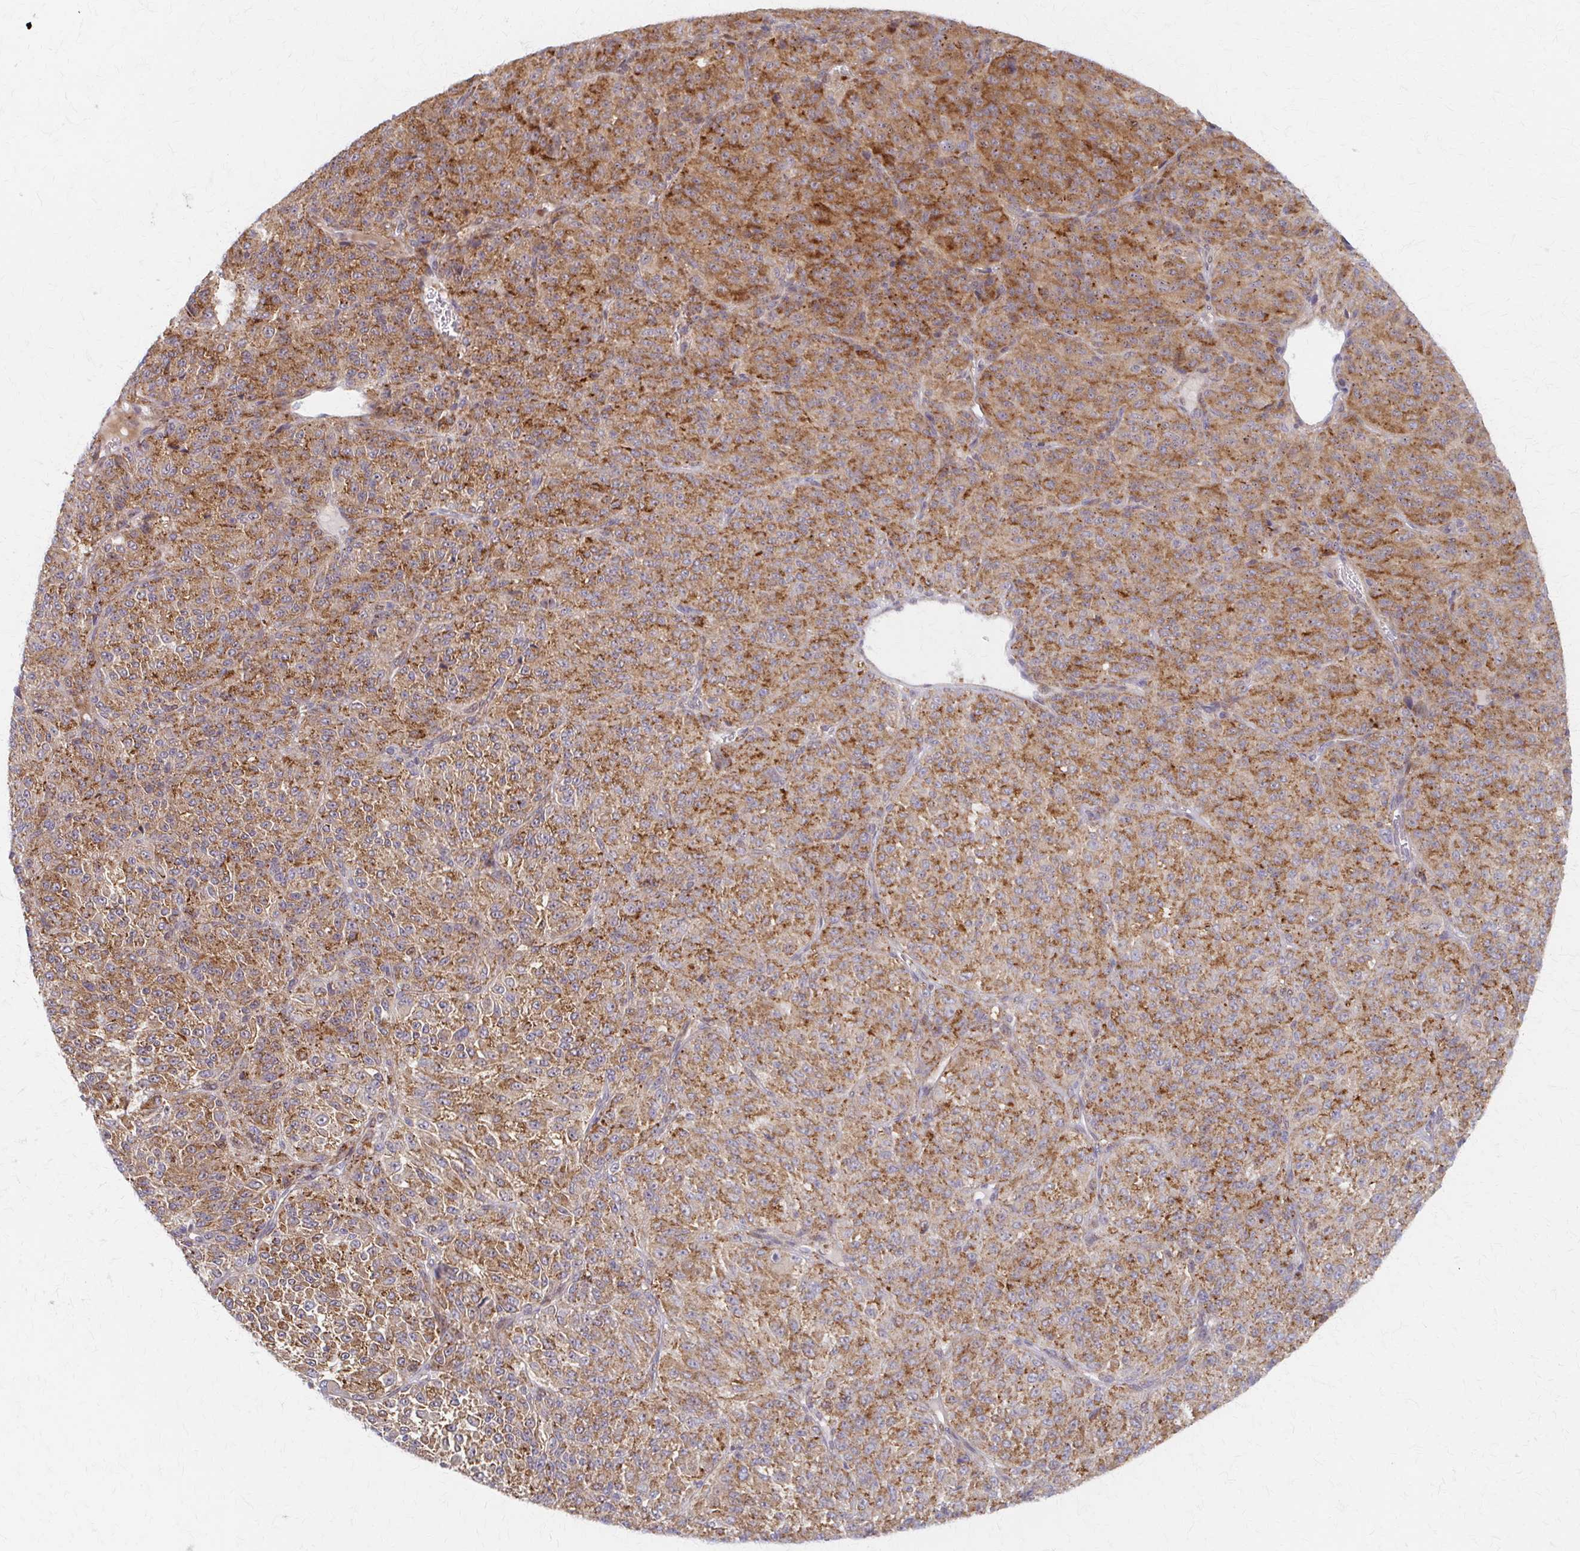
{"staining": {"intensity": "moderate", "quantity": ">75%", "location": "cytoplasmic/membranous"}, "tissue": "melanoma", "cell_type": "Tumor cells", "image_type": "cancer", "snomed": [{"axis": "morphology", "description": "Malignant melanoma, Metastatic site"}, {"axis": "topography", "description": "Brain"}], "caption": "Human malignant melanoma (metastatic site) stained with a brown dye displays moderate cytoplasmic/membranous positive expression in about >75% of tumor cells.", "gene": "ARHGAP35", "patient": {"sex": "female", "age": 56}}